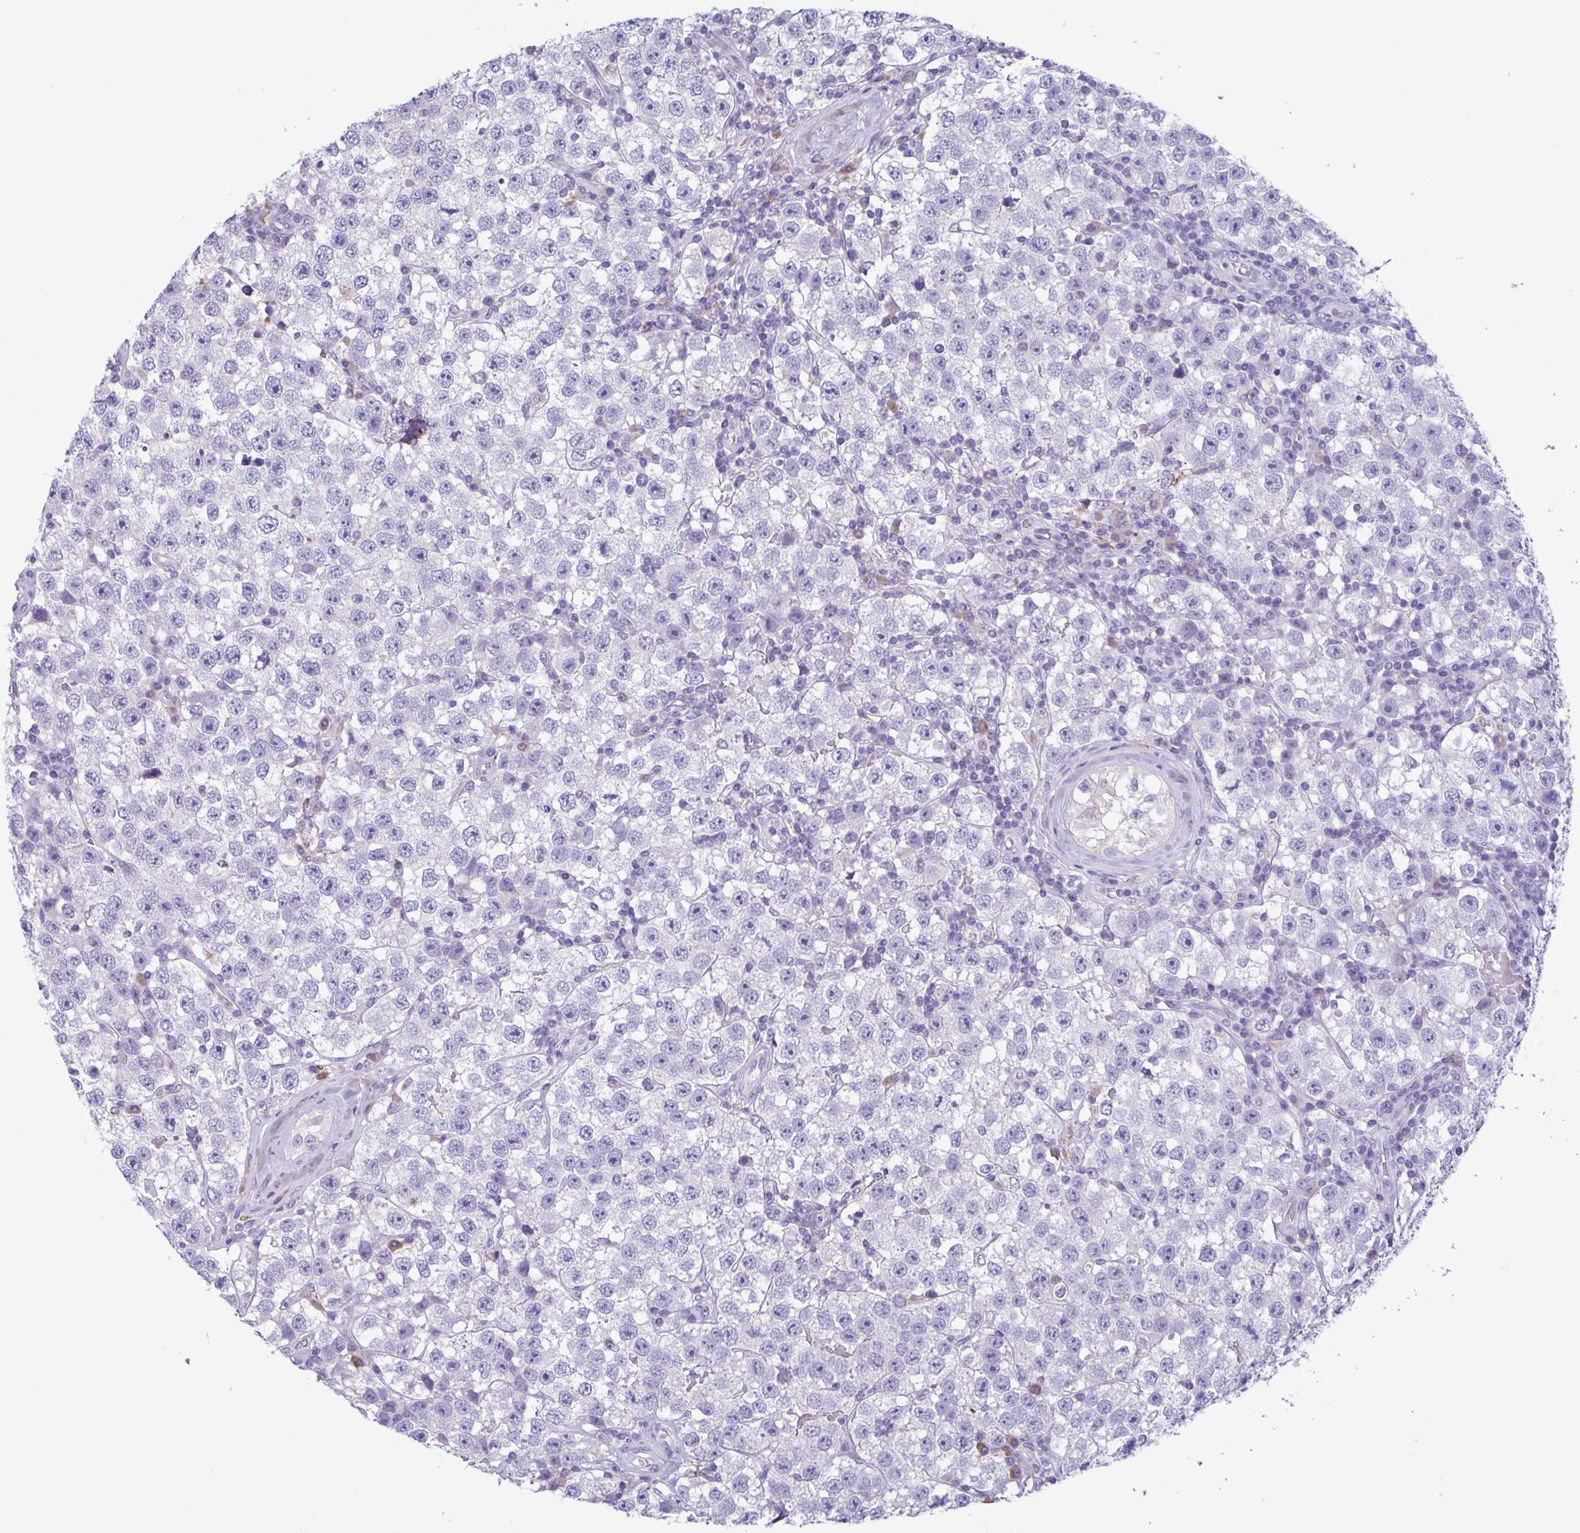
{"staining": {"intensity": "negative", "quantity": "none", "location": "none"}, "tissue": "testis cancer", "cell_type": "Tumor cells", "image_type": "cancer", "snomed": [{"axis": "morphology", "description": "Seminoma, NOS"}, {"axis": "topography", "description": "Testis"}], "caption": "A histopathology image of human seminoma (testis) is negative for staining in tumor cells.", "gene": "F13B", "patient": {"sex": "male", "age": 34}}